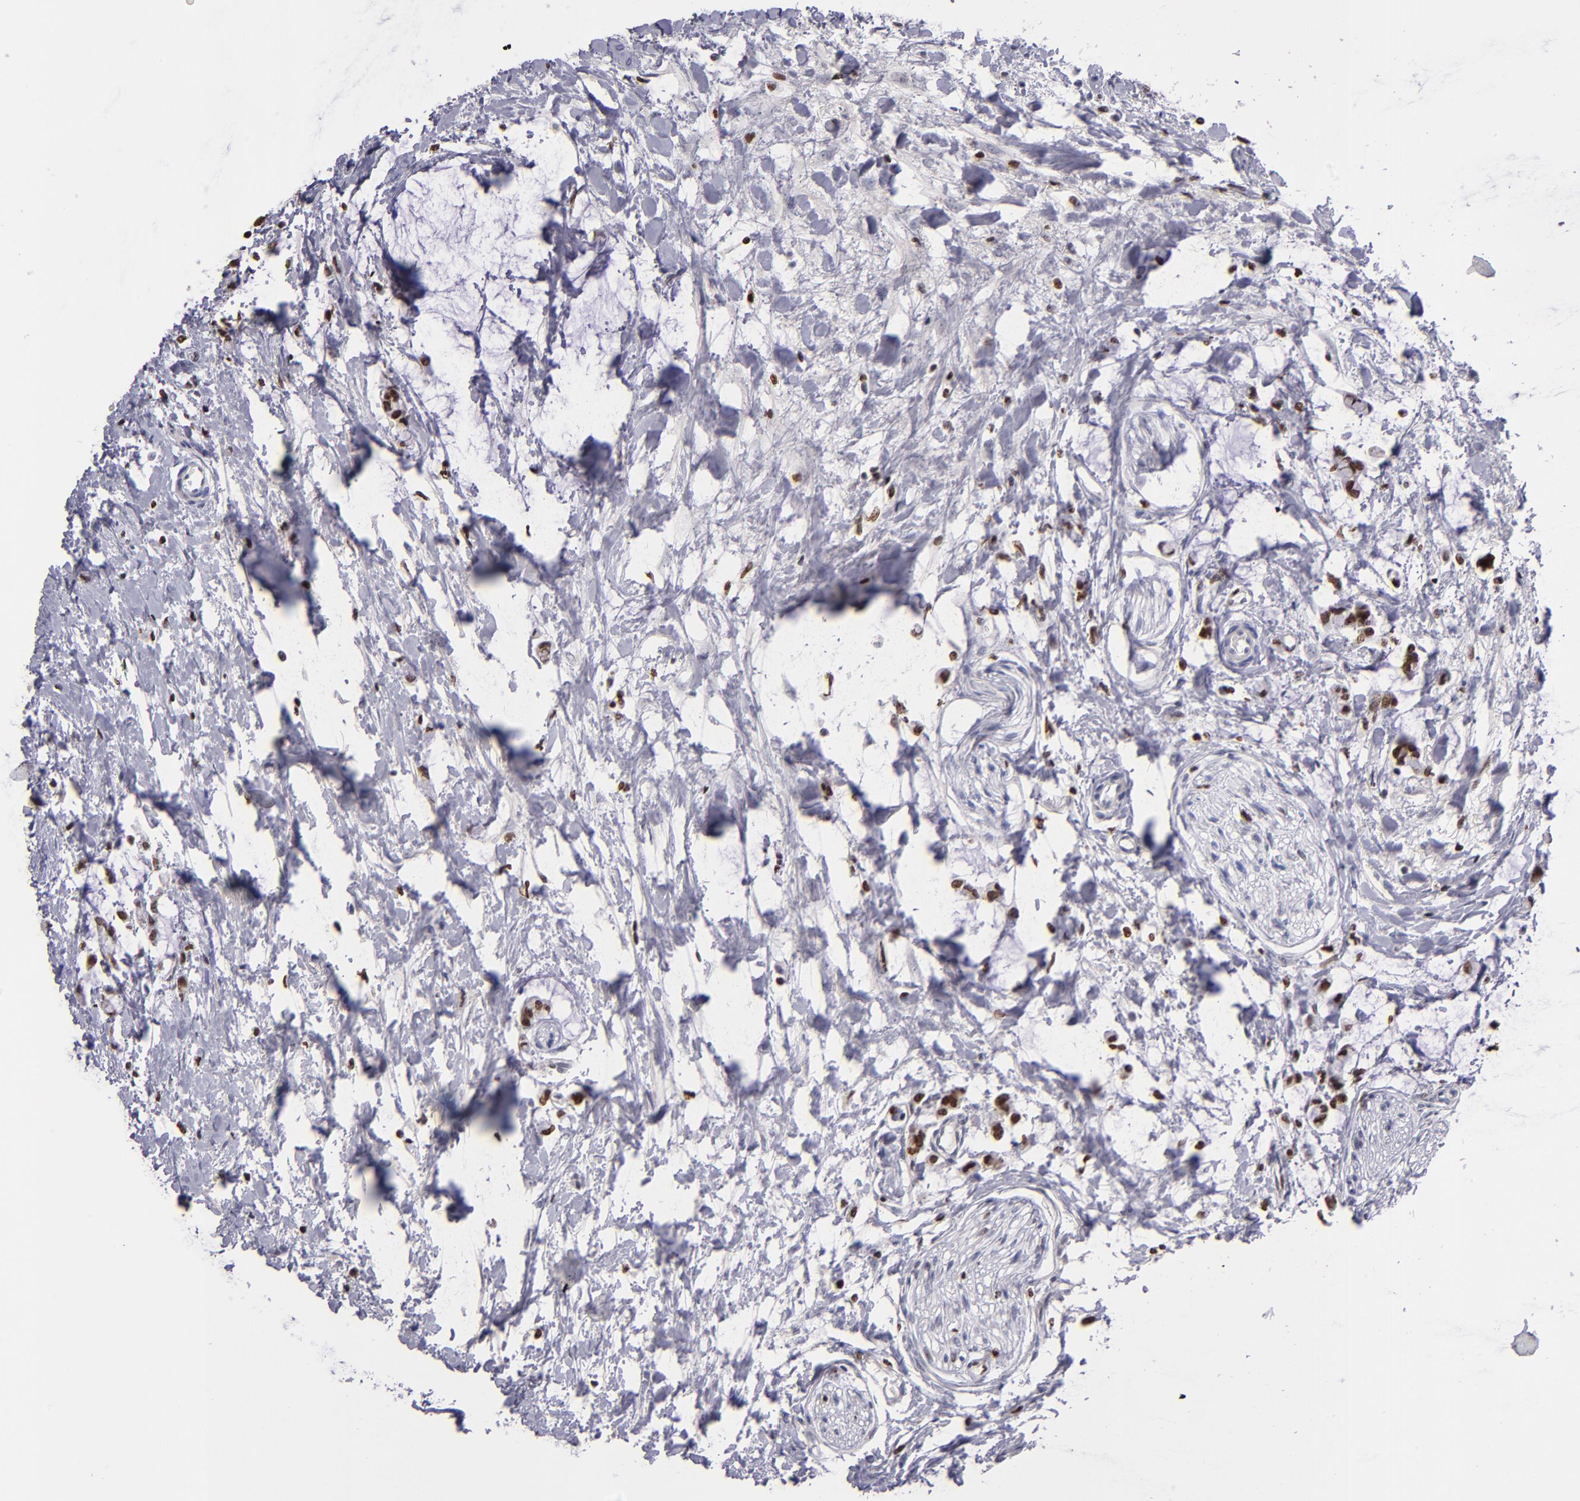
{"staining": {"intensity": "moderate", "quantity": ">75%", "location": "nuclear"}, "tissue": "colorectal cancer", "cell_type": "Tumor cells", "image_type": "cancer", "snomed": [{"axis": "morphology", "description": "Normal tissue, NOS"}, {"axis": "morphology", "description": "Adenocarcinoma, NOS"}, {"axis": "topography", "description": "Colon"}, {"axis": "topography", "description": "Peripheral nerve tissue"}], "caption": "Adenocarcinoma (colorectal) stained with a protein marker reveals moderate staining in tumor cells.", "gene": "CDKL5", "patient": {"sex": "male", "age": 14}}